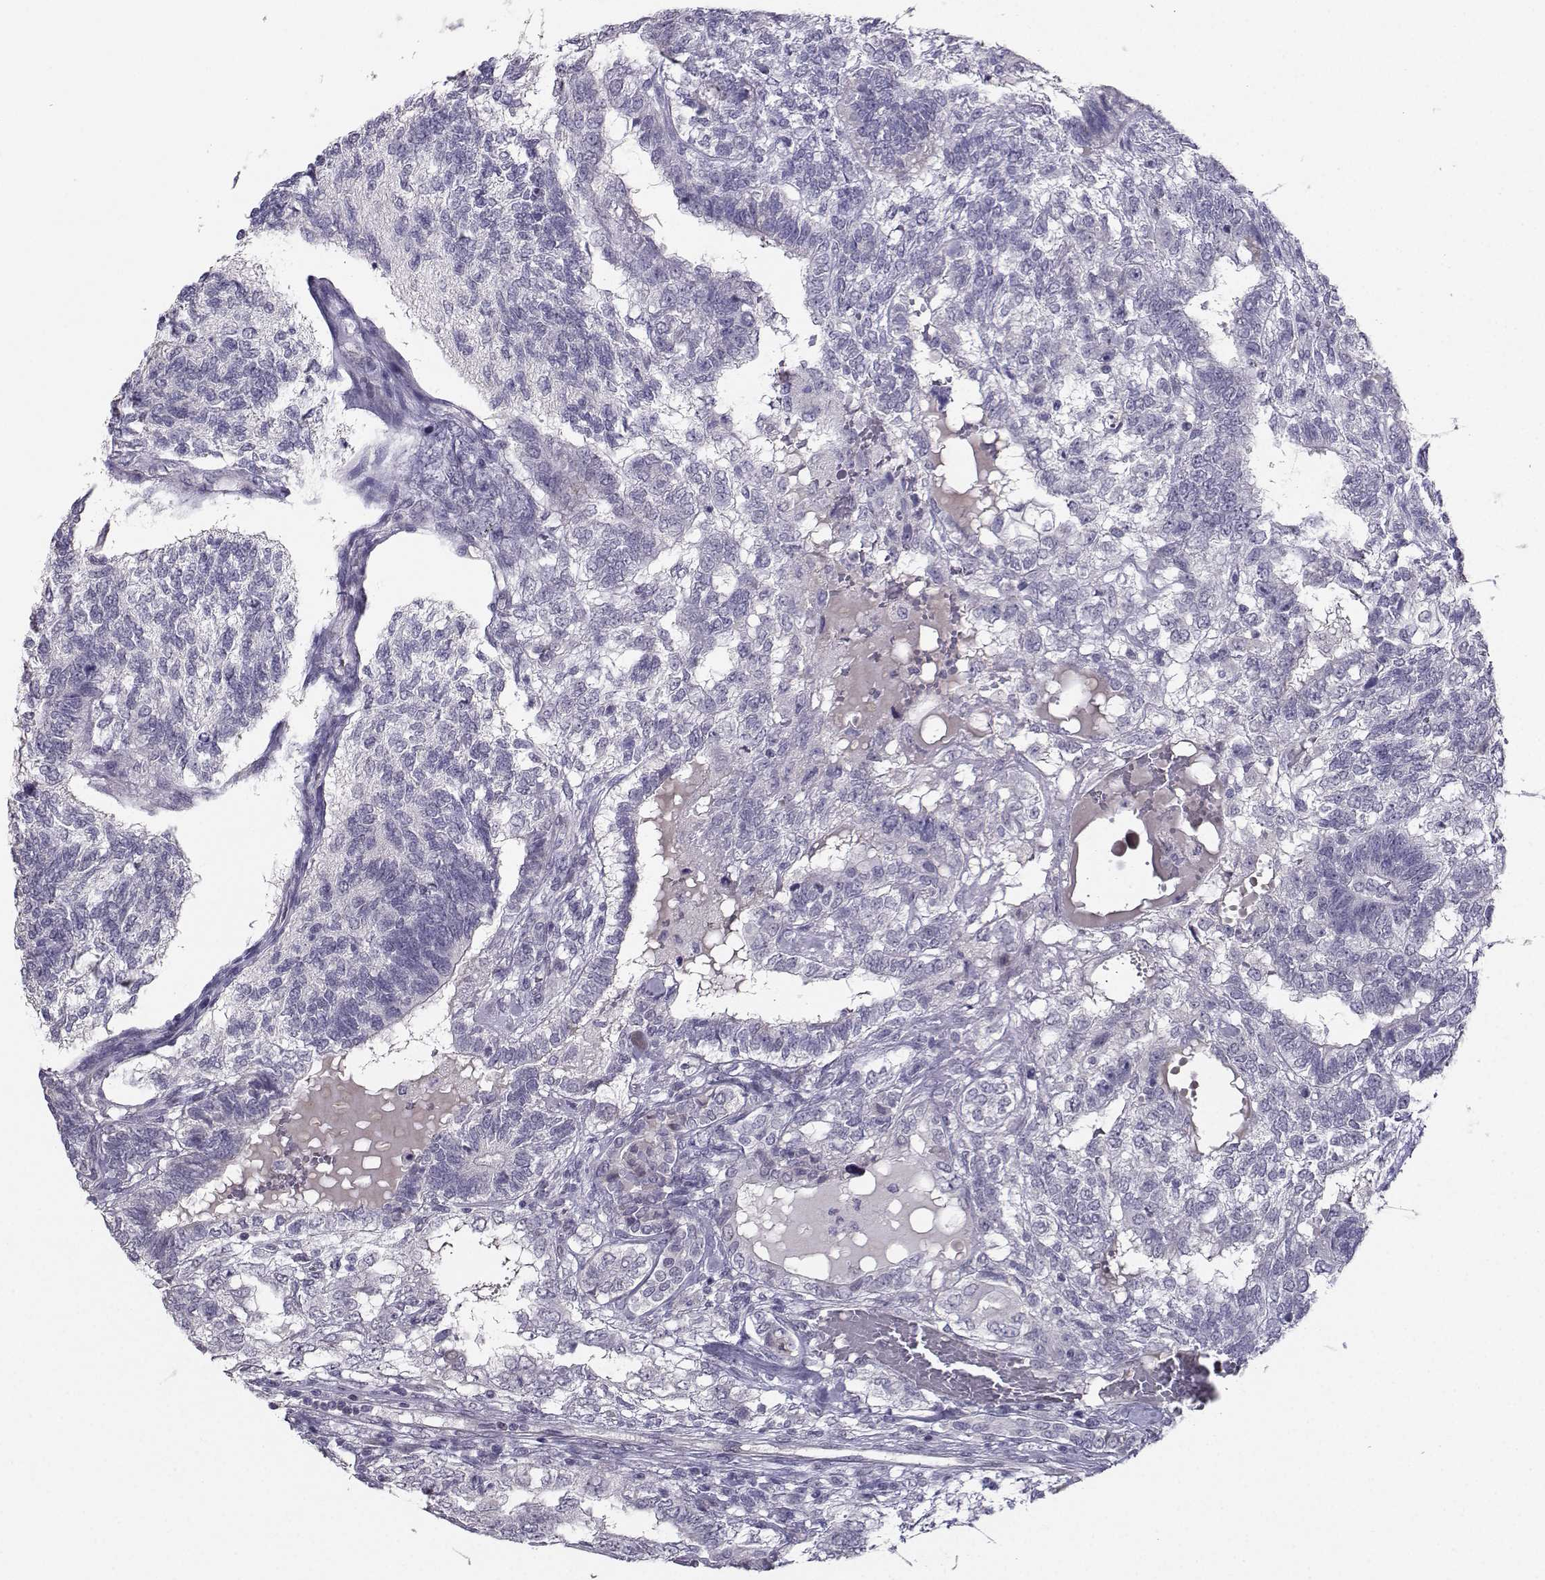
{"staining": {"intensity": "negative", "quantity": "none", "location": "none"}, "tissue": "testis cancer", "cell_type": "Tumor cells", "image_type": "cancer", "snomed": [{"axis": "morphology", "description": "Seminoma, NOS"}, {"axis": "morphology", "description": "Carcinoma, Embryonal, NOS"}, {"axis": "topography", "description": "Testis"}], "caption": "Immunohistochemical staining of seminoma (testis) displays no significant positivity in tumor cells.", "gene": "CARTPT", "patient": {"sex": "male", "age": 41}}